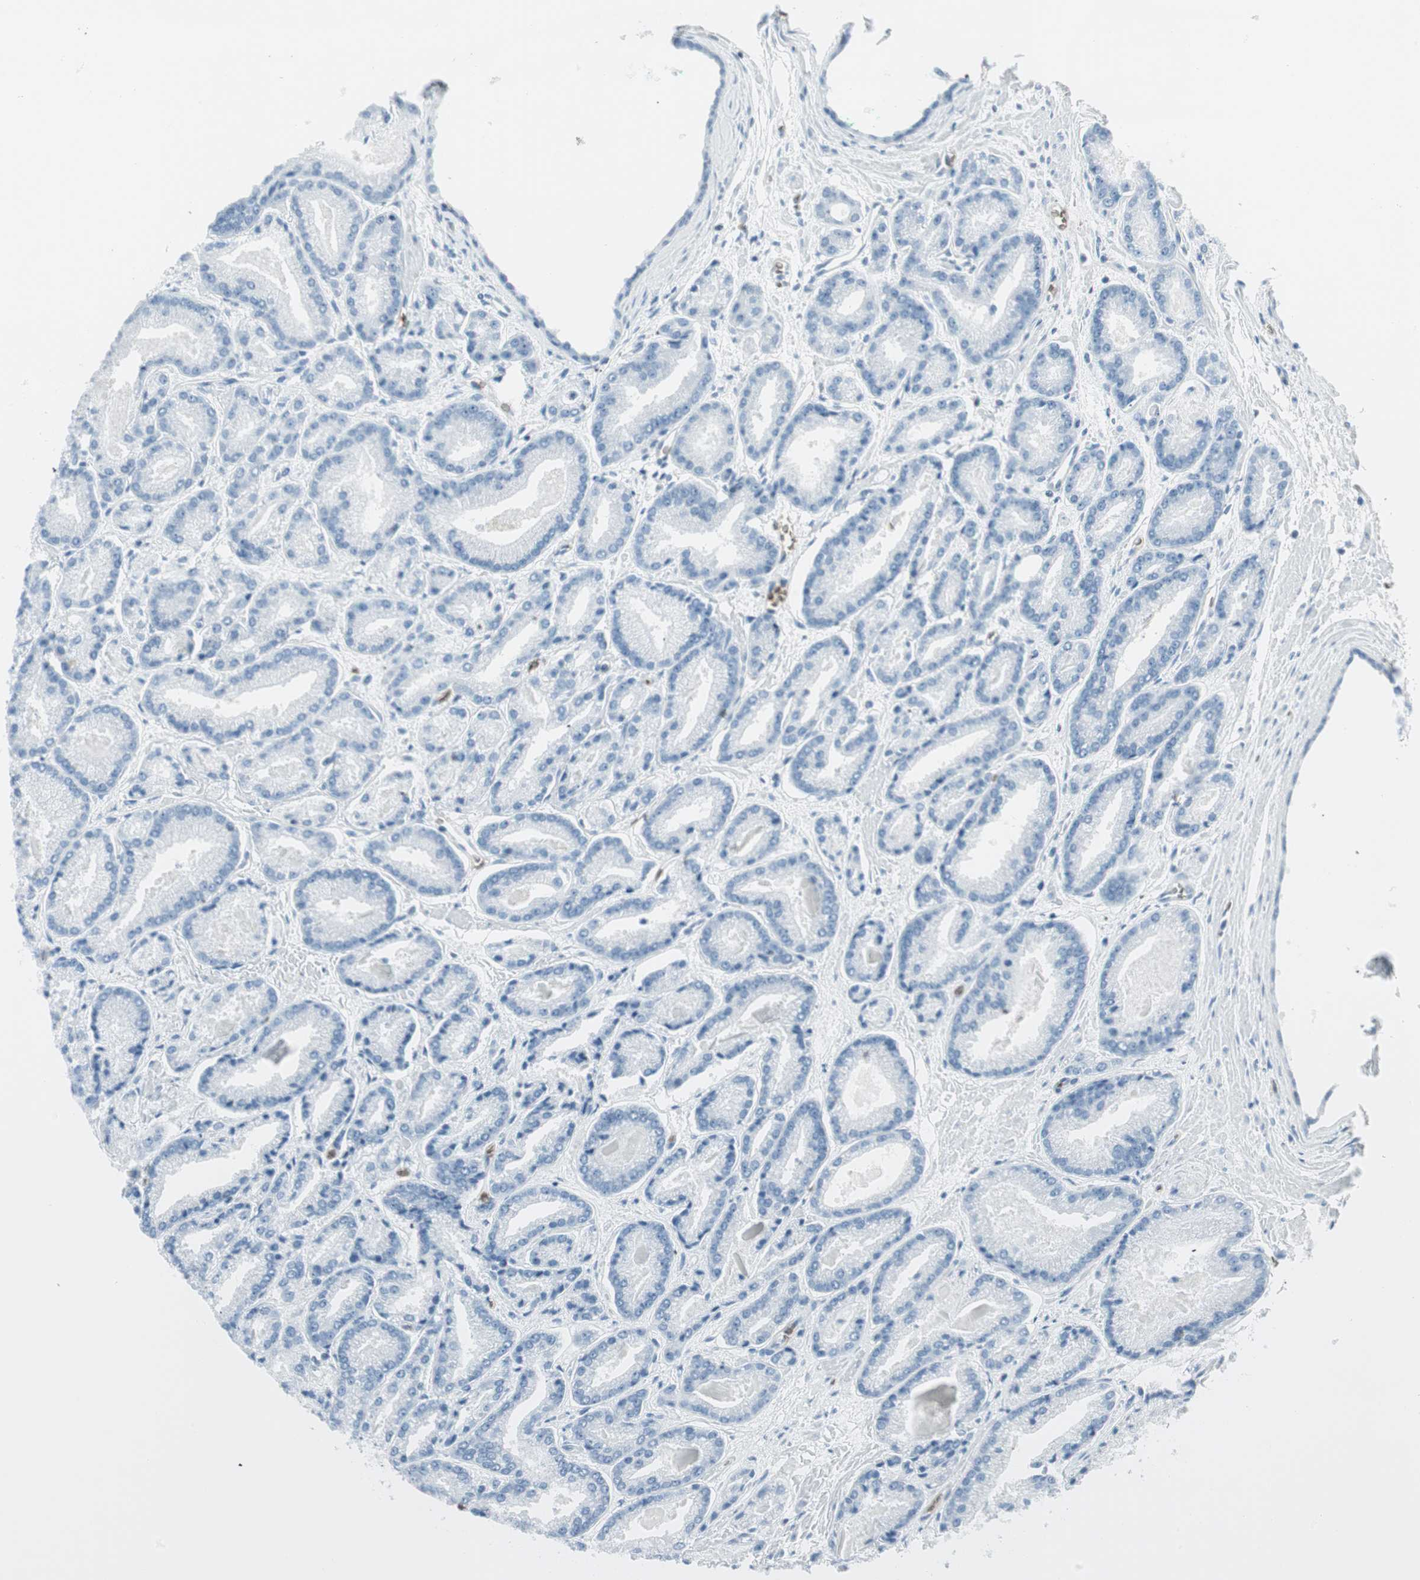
{"staining": {"intensity": "negative", "quantity": "none", "location": "none"}, "tissue": "prostate cancer", "cell_type": "Tumor cells", "image_type": "cancer", "snomed": [{"axis": "morphology", "description": "Adenocarcinoma, Low grade"}, {"axis": "topography", "description": "Prostate"}], "caption": "The image reveals no staining of tumor cells in adenocarcinoma (low-grade) (prostate).", "gene": "MAP4K1", "patient": {"sex": "male", "age": 59}}